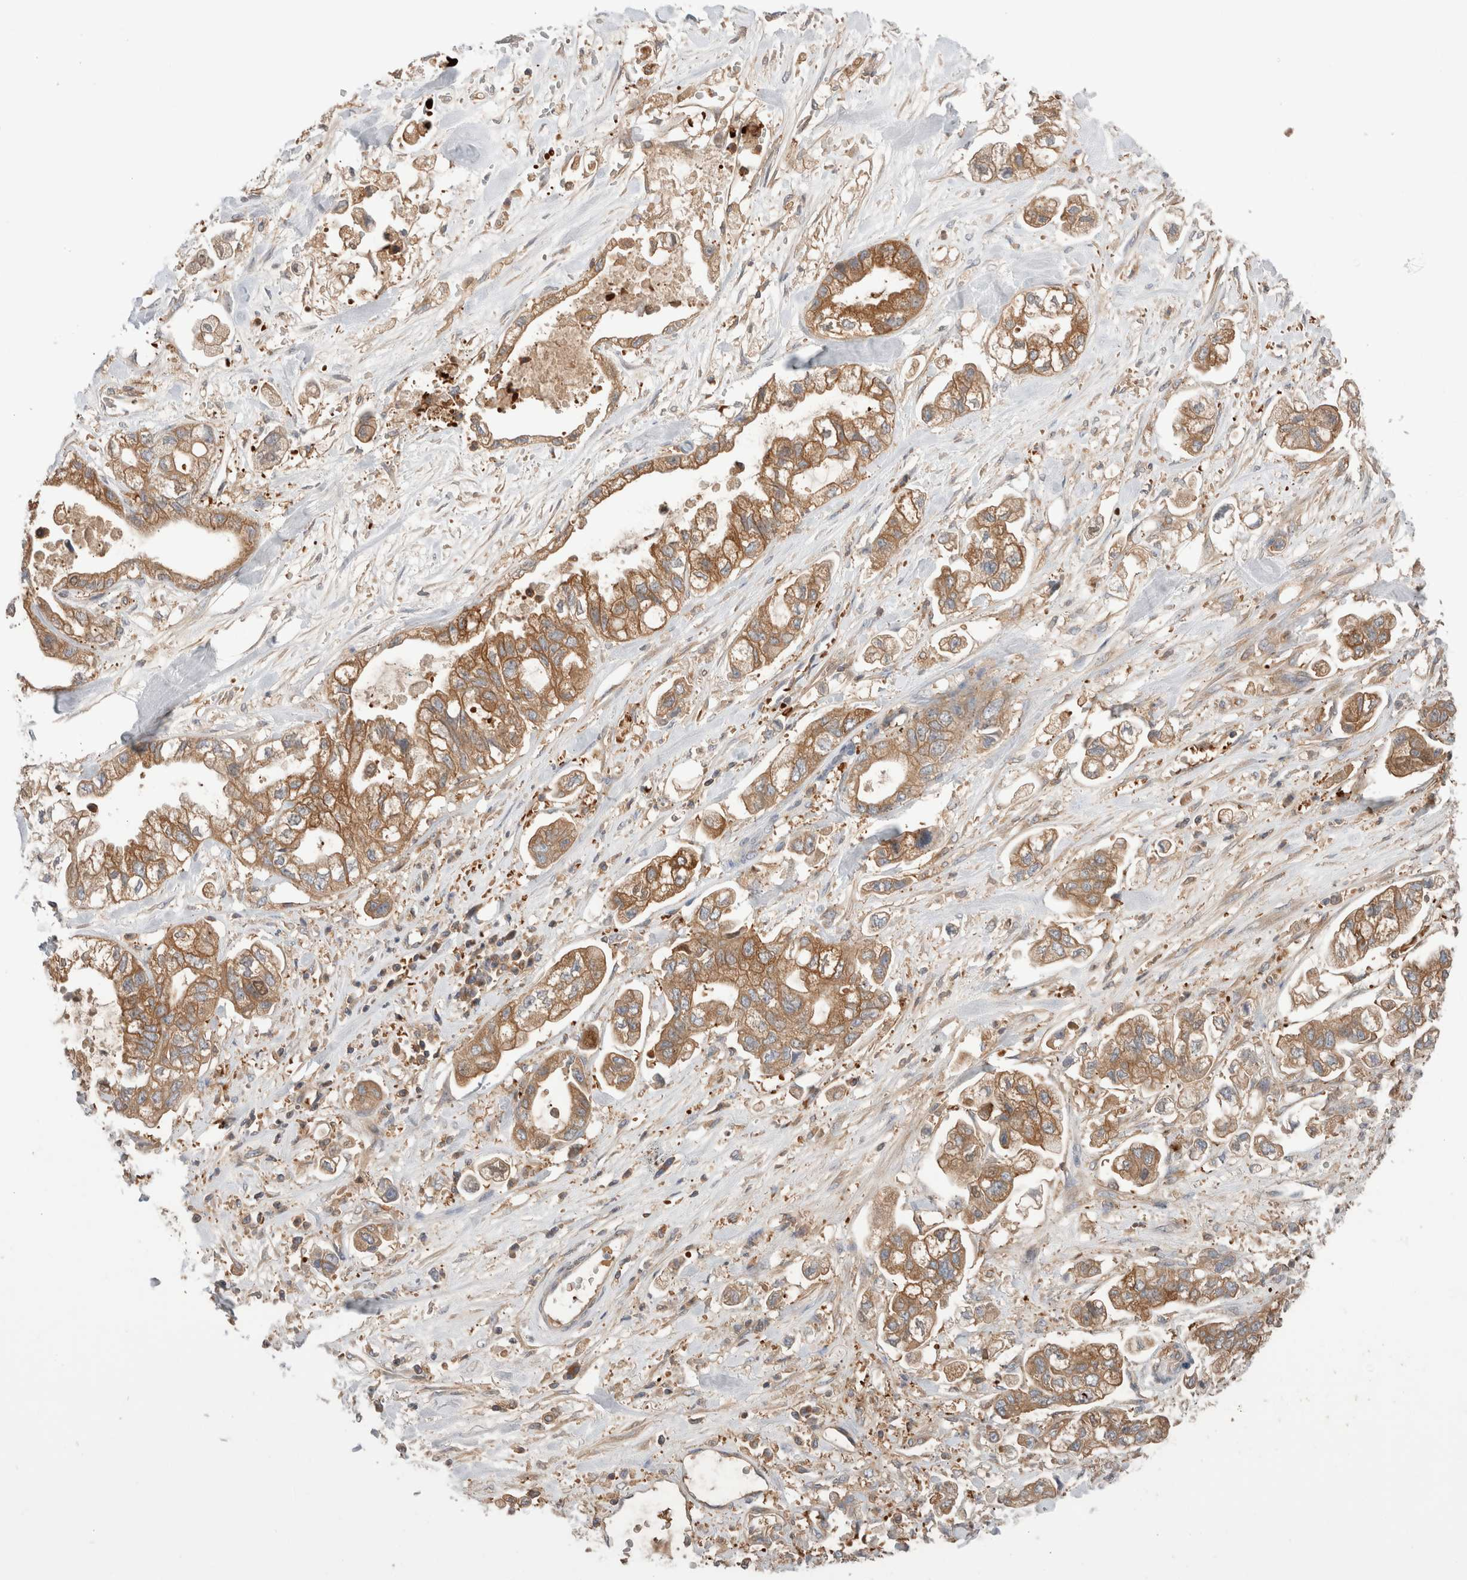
{"staining": {"intensity": "strong", "quantity": ">75%", "location": "cytoplasmic/membranous"}, "tissue": "stomach cancer", "cell_type": "Tumor cells", "image_type": "cancer", "snomed": [{"axis": "morphology", "description": "Normal tissue, NOS"}, {"axis": "morphology", "description": "Adenocarcinoma, NOS"}, {"axis": "topography", "description": "Stomach"}], "caption": "Brown immunohistochemical staining in stomach cancer shows strong cytoplasmic/membranous expression in approximately >75% of tumor cells.", "gene": "KLHL14", "patient": {"sex": "male", "age": 62}}